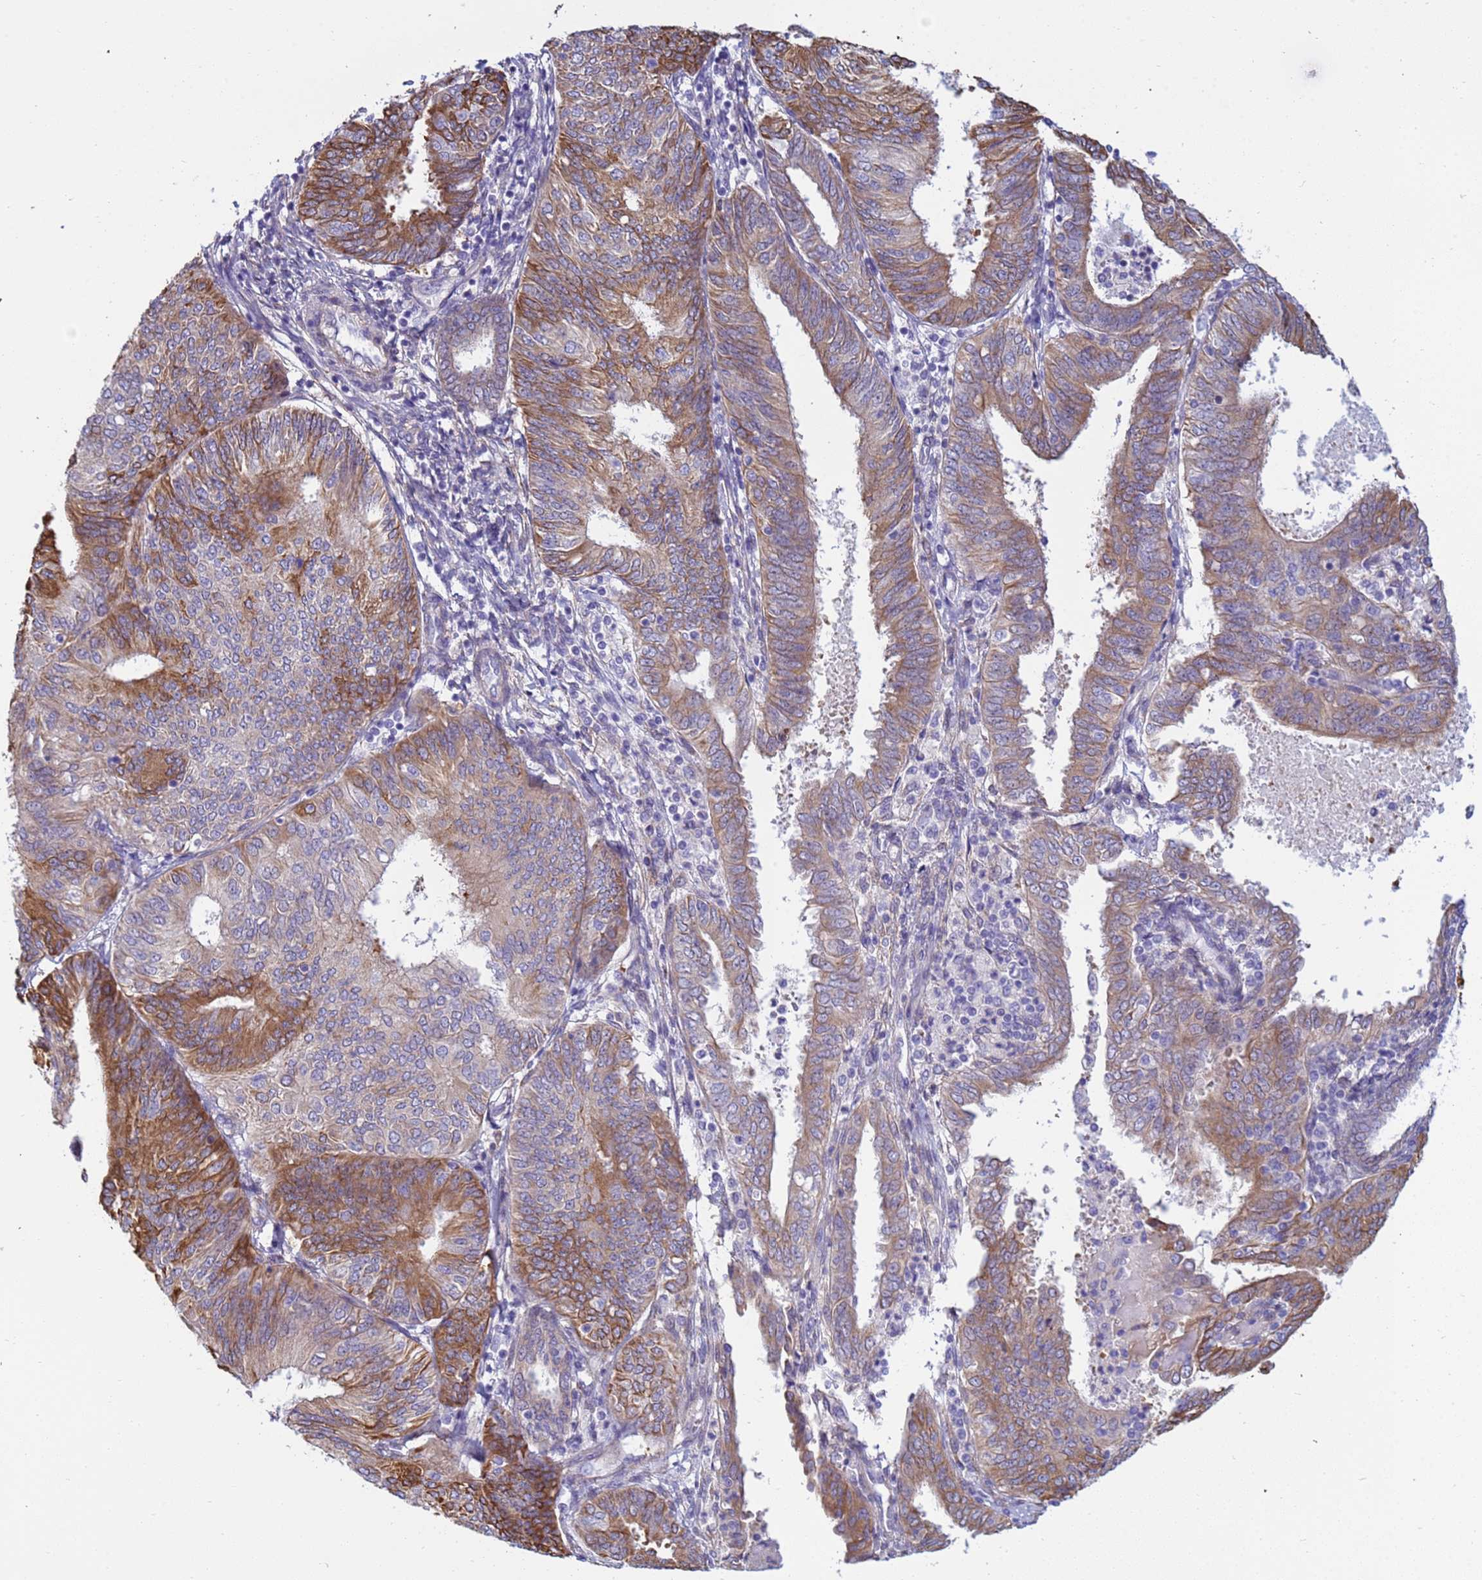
{"staining": {"intensity": "moderate", "quantity": ">75%", "location": "cytoplasmic/membranous"}, "tissue": "endometrial cancer", "cell_type": "Tumor cells", "image_type": "cancer", "snomed": [{"axis": "morphology", "description": "Adenocarcinoma, NOS"}, {"axis": "topography", "description": "Endometrium"}], "caption": "Endometrial cancer stained for a protein (brown) shows moderate cytoplasmic/membranous positive expression in approximately >75% of tumor cells.", "gene": "TRPC6", "patient": {"sex": "female", "age": 58}}